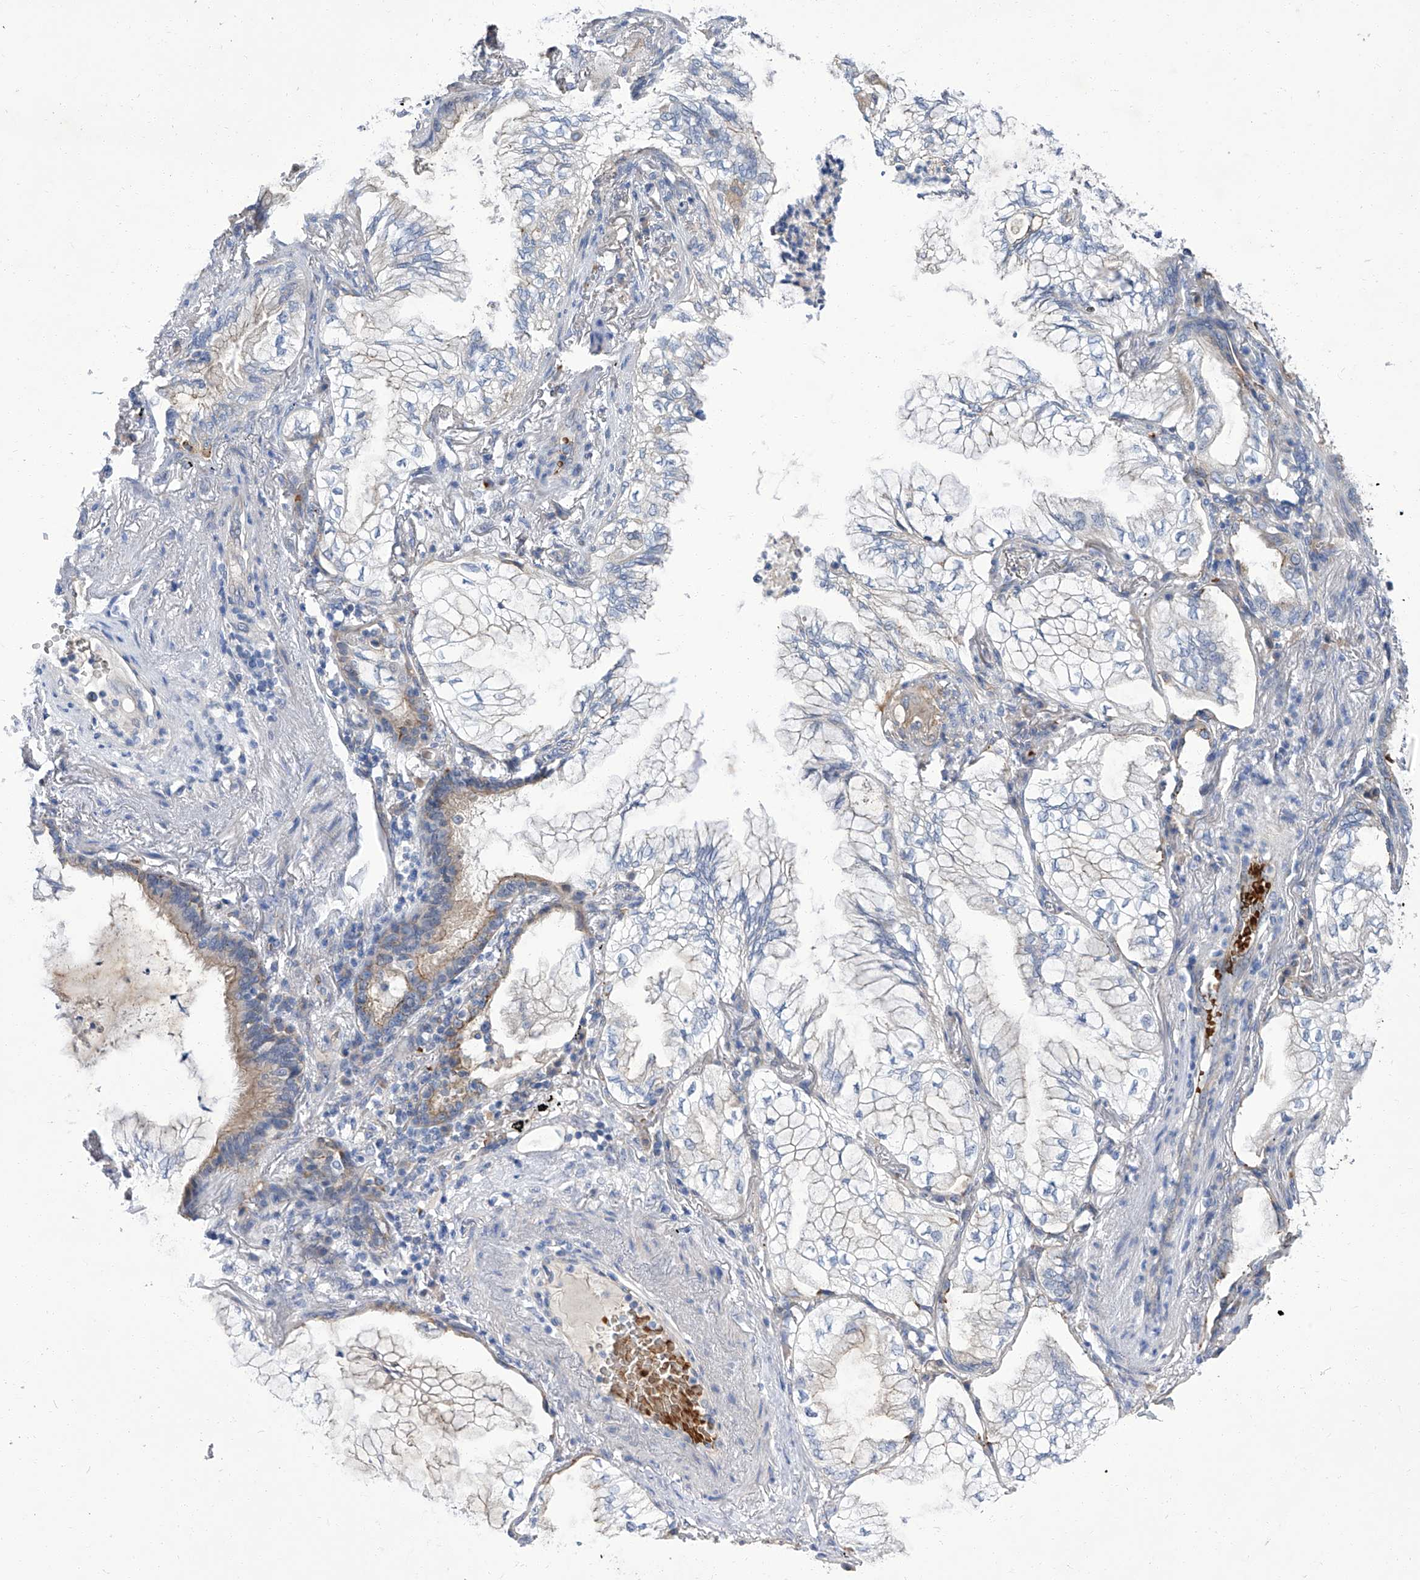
{"staining": {"intensity": "negative", "quantity": "none", "location": "none"}, "tissue": "lung cancer", "cell_type": "Tumor cells", "image_type": "cancer", "snomed": [{"axis": "morphology", "description": "Adenocarcinoma, NOS"}, {"axis": "topography", "description": "Lung"}], "caption": "Lung adenocarcinoma was stained to show a protein in brown. There is no significant positivity in tumor cells.", "gene": "PARD3", "patient": {"sex": "female", "age": 70}}